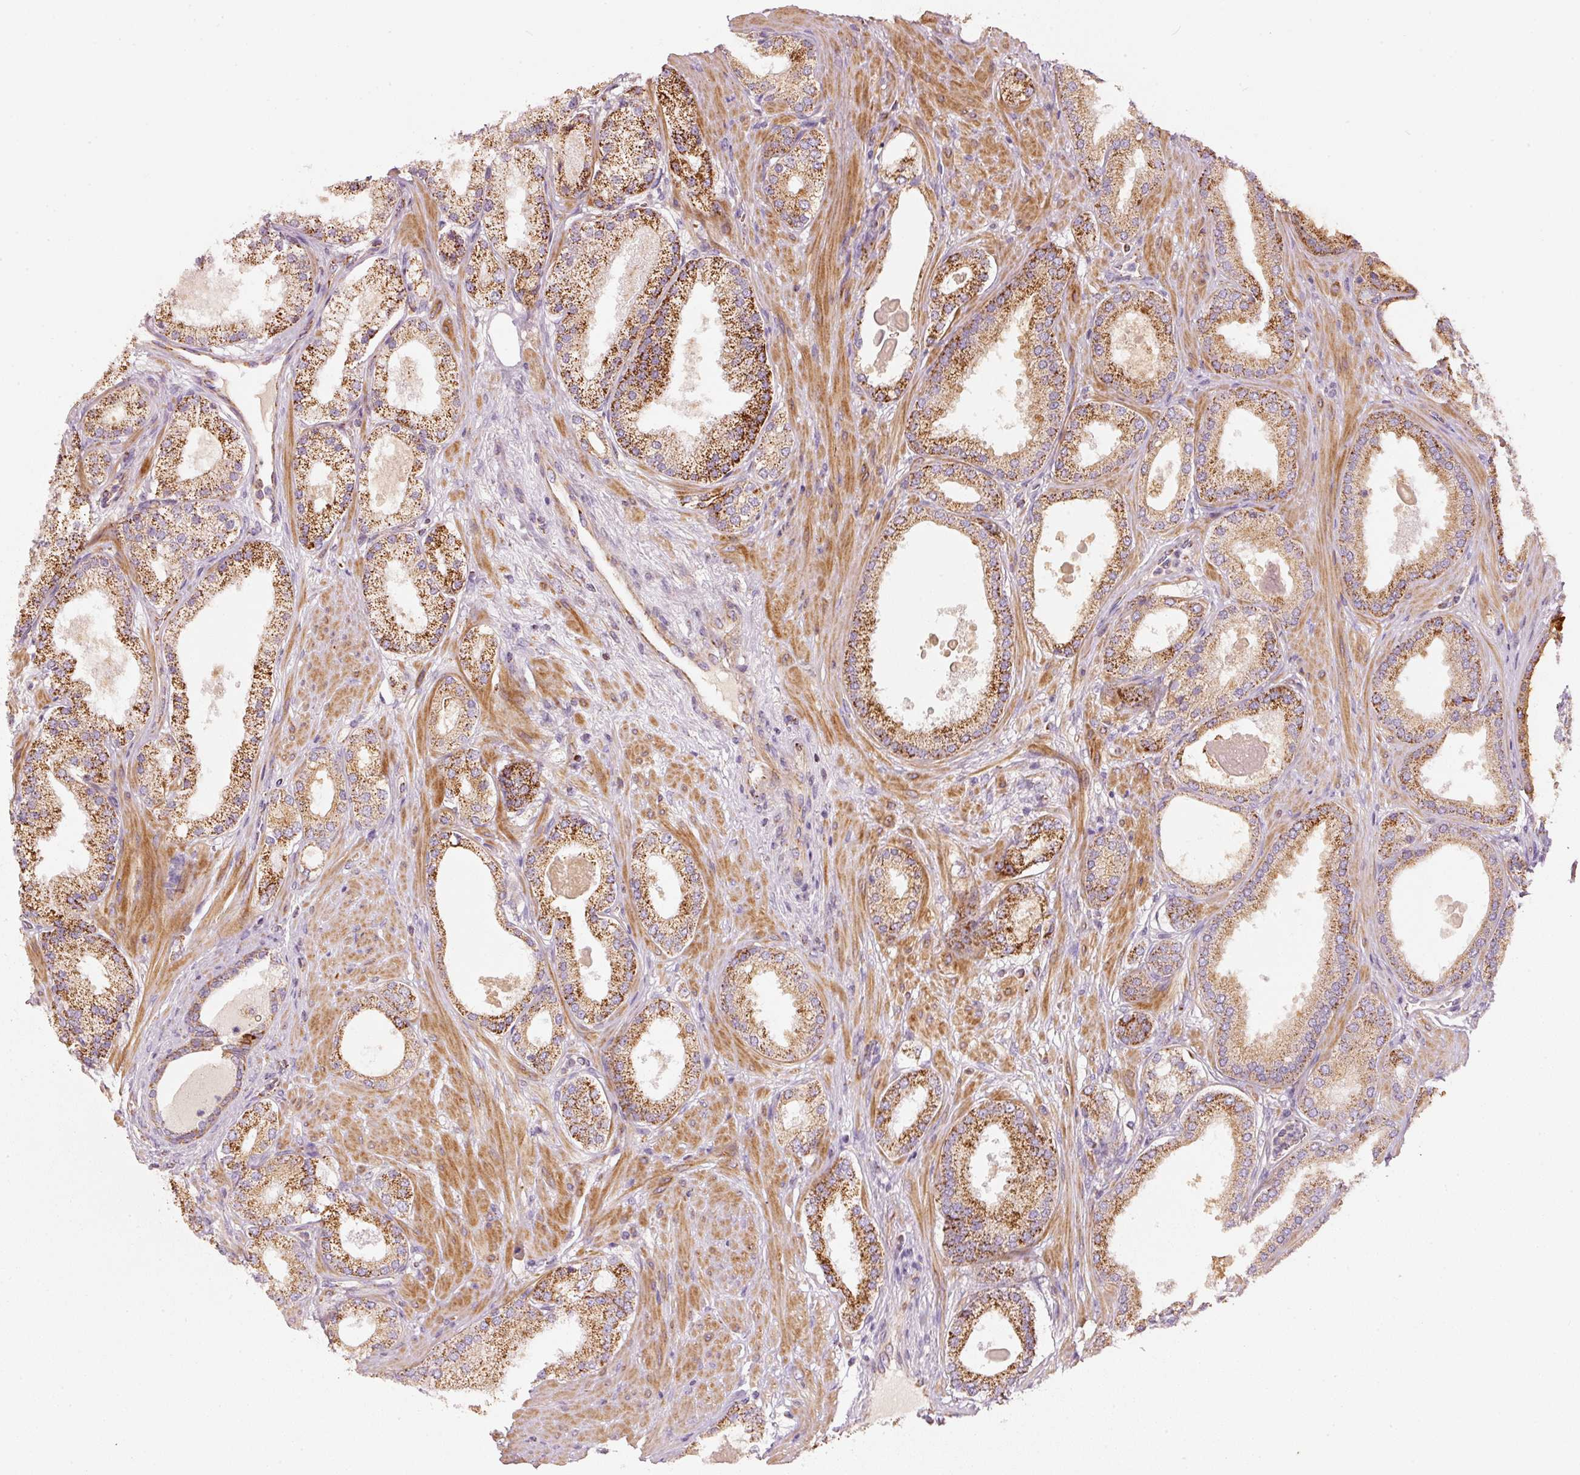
{"staining": {"intensity": "strong", "quantity": ">75%", "location": "cytoplasmic/membranous"}, "tissue": "prostate cancer", "cell_type": "Tumor cells", "image_type": "cancer", "snomed": [{"axis": "morphology", "description": "Adenocarcinoma, Low grade"}, {"axis": "topography", "description": "Prostate"}], "caption": "Protein staining exhibits strong cytoplasmic/membranous positivity in approximately >75% of tumor cells in prostate cancer (adenocarcinoma (low-grade)).", "gene": "C17orf98", "patient": {"sex": "male", "age": 59}}